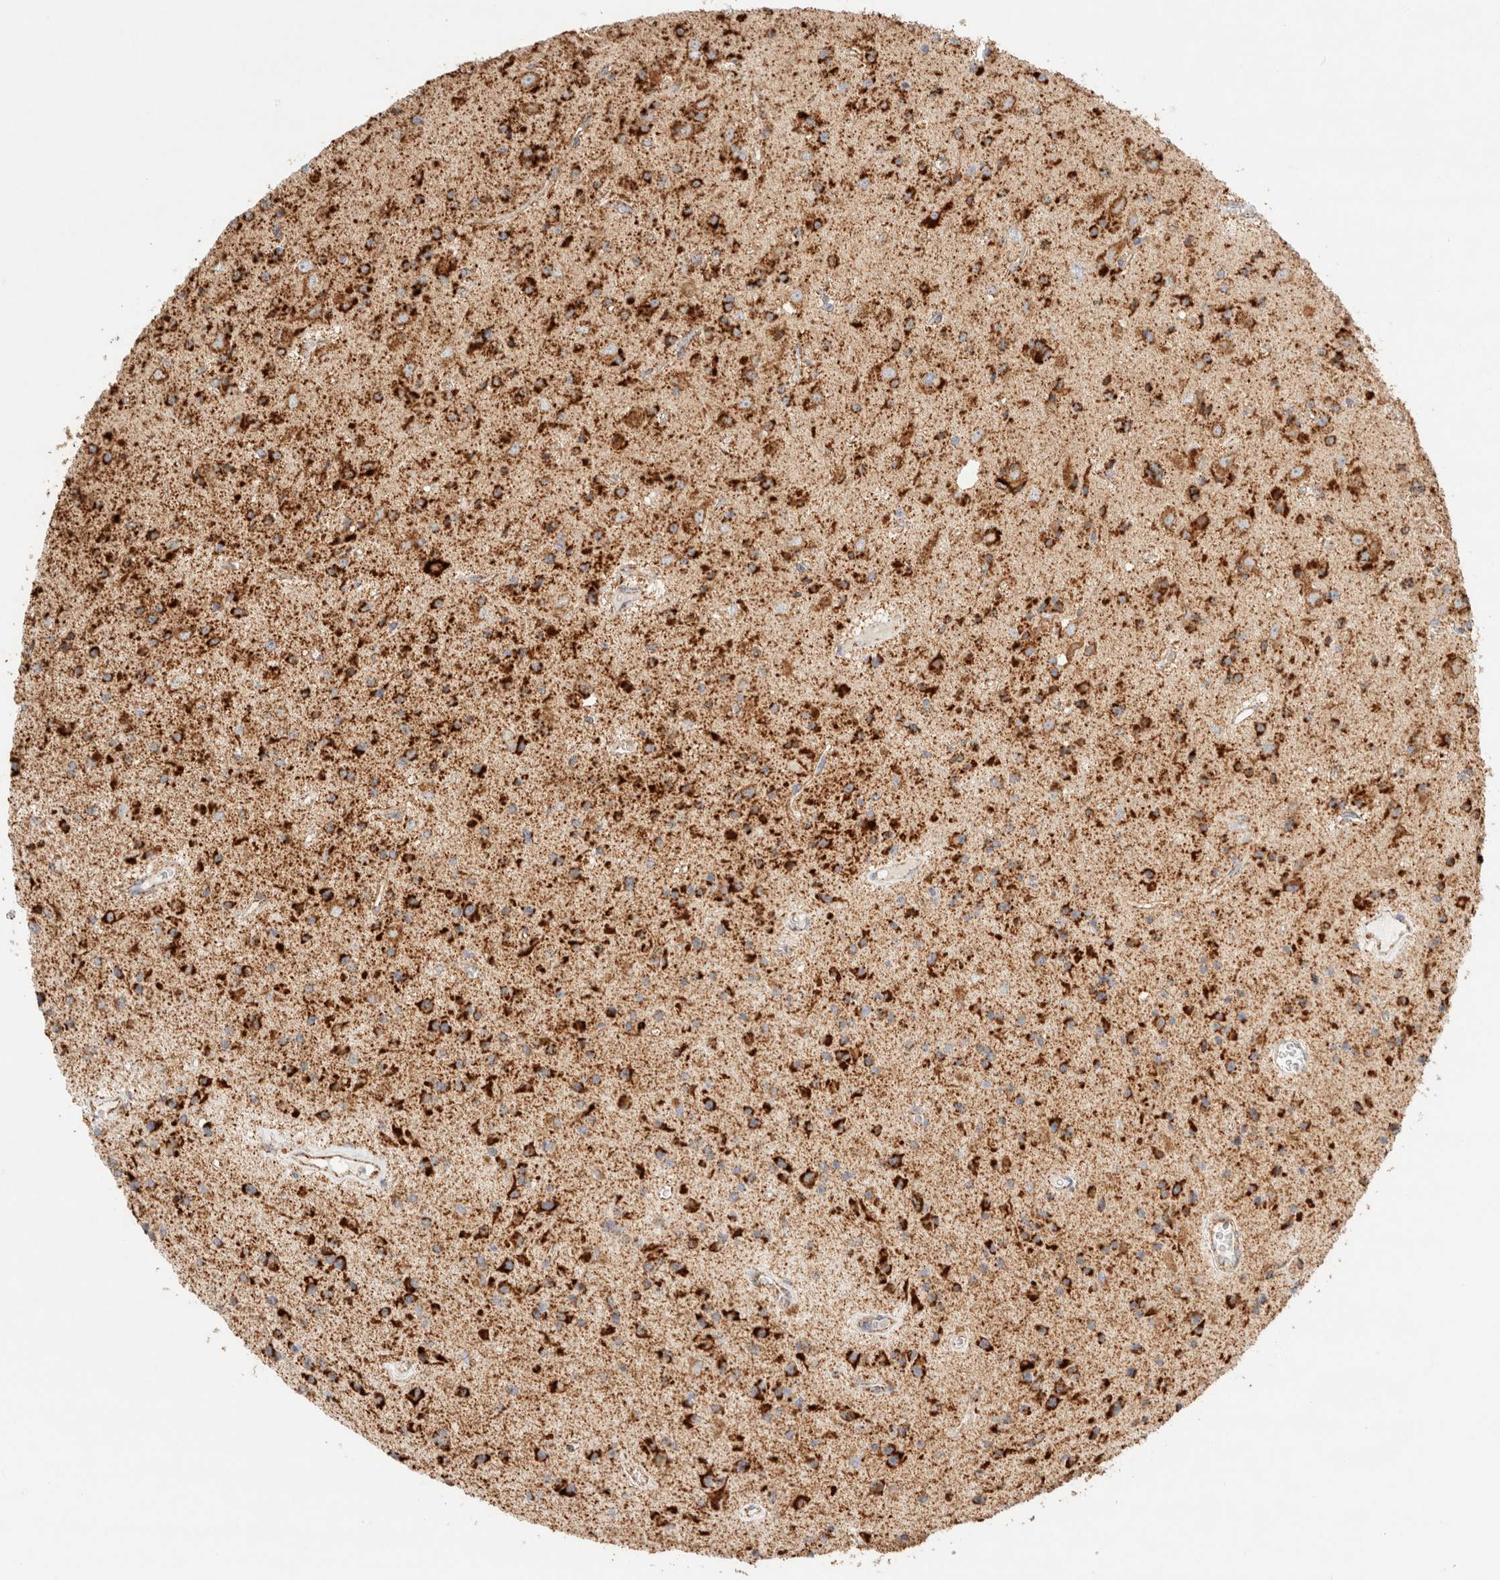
{"staining": {"intensity": "strong", "quantity": ">75%", "location": "cytoplasmic/membranous"}, "tissue": "glioma", "cell_type": "Tumor cells", "image_type": "cancer", "snomed": [{"axis": "morphology", "description": "Glioma, malignant, Low grade"}, {"axis": "topography", "description": "Brain"}], "caption": "Protein expression analysis of human glioma reveals strong cytoplasmic/membranous staining in about >75% of tumor cells.", "gene": "PHB2", "patient": {"sex": "male", "age": 58}}